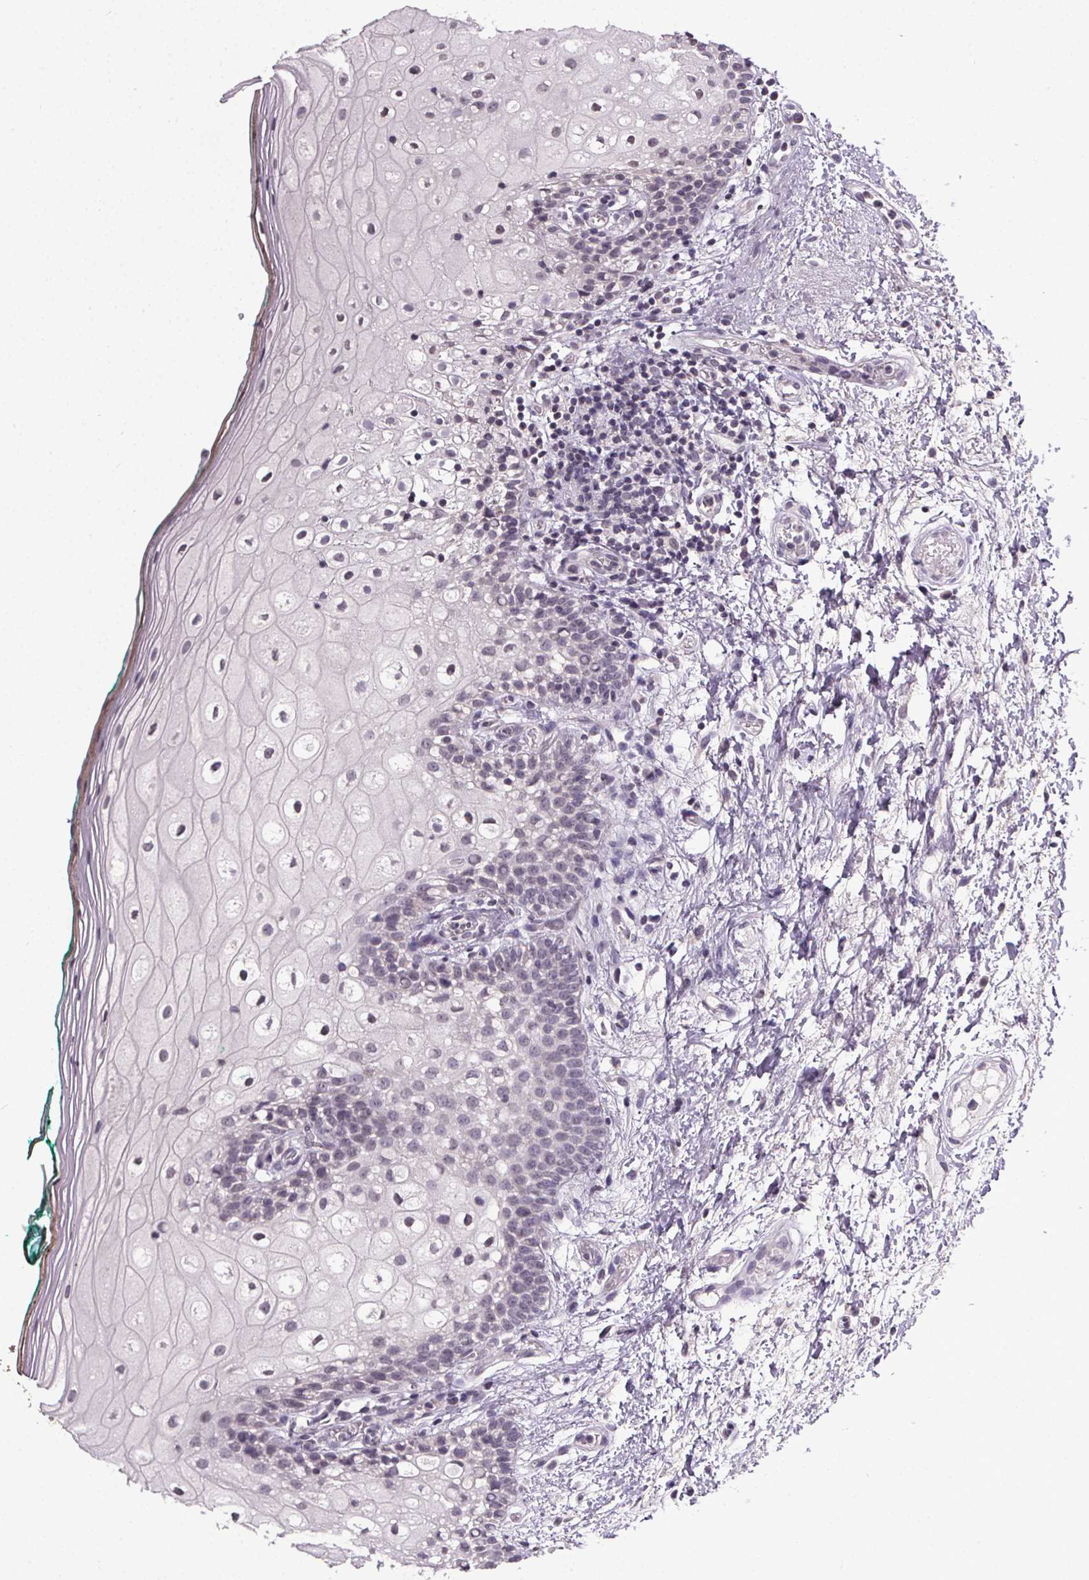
{"staining": {"intensity": "negative", "quantity": "none", "location": "none"}, "tissue": "oral mucosa", "cell_type": "Squamous epithelial cells", "image_type": "normal", "snomed": [{"axis": "morphology", "description": "Normal tissue, NOS"}, {"axis": "topography", "description": "Oral tissue"}], "caption": "A histopathology image of human oral mucosa is negative for staining in squamous epithelial cells. Brightfield microscopy of immunohistochemistry (IHC) stained with DAB (brown) and hematoxylin (blue), captured at high magnification.", "gene": "NKX6", "patient": {"sex": "female", "age": 83}}